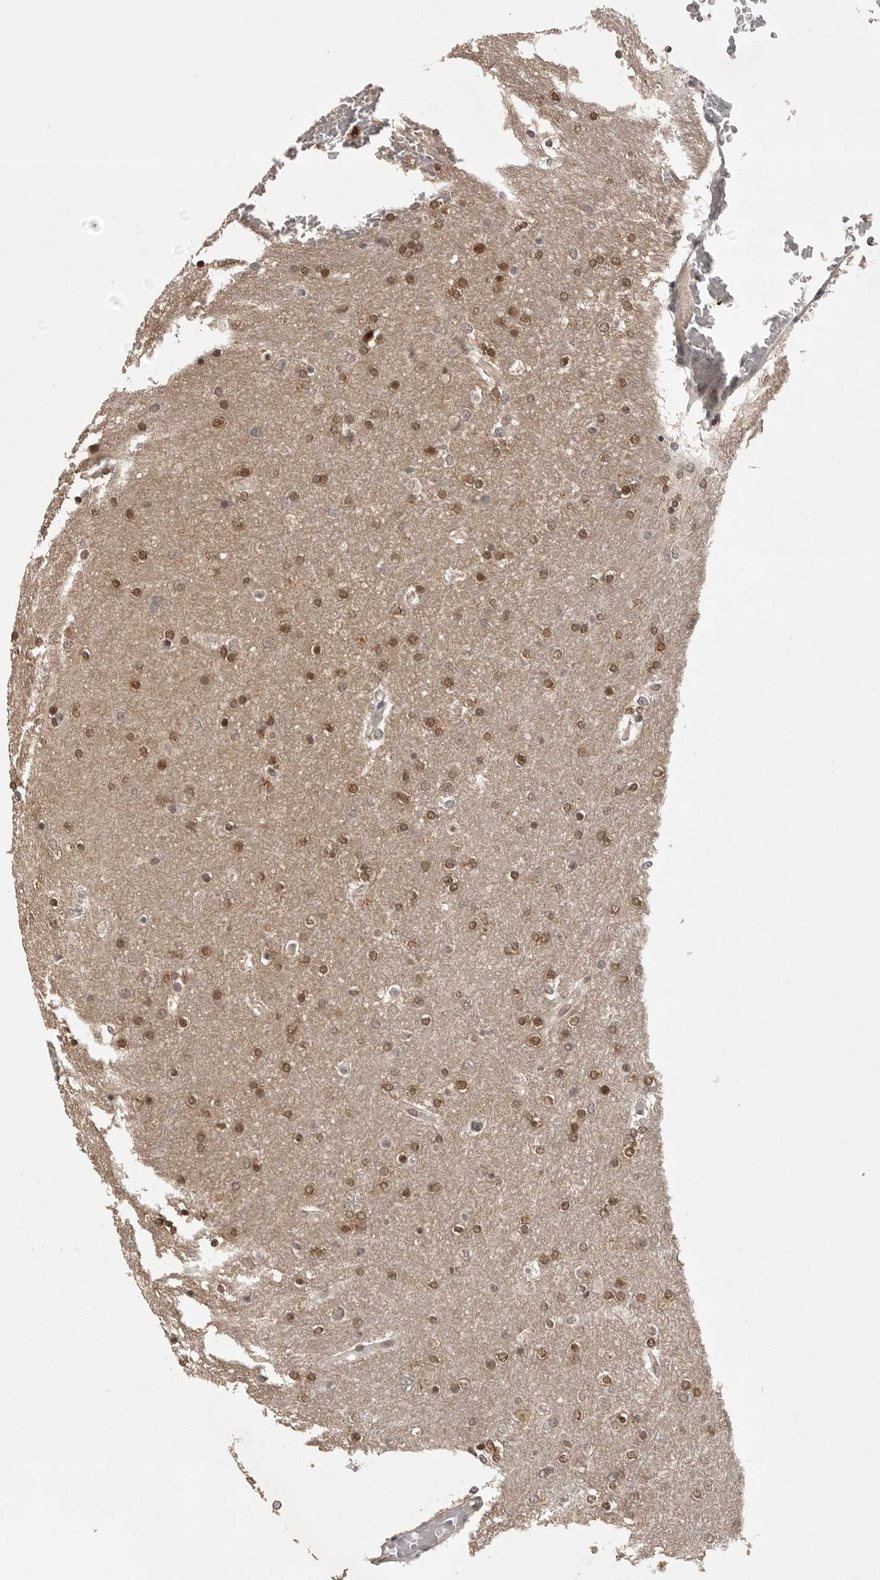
{"staining": {"intensity": "moderate", "quantity": ">75%", "location": "nuclear"}, "tissue": "glioma", "cell_type": "Tumor cells", "image_type": "cancer", "snomed": [{"axis": "morphology", "description": "Glioma, malignant, High grade"}, {"axis": "topography", "description": "Cerebral cortex"}], "caption": "A brown stain highlights moderate nuclear expression of a protein in malignant glioma (high-grade) tumor cells.", "gene": "PEG3", "patient": {"sex": "female", "age": 36}}